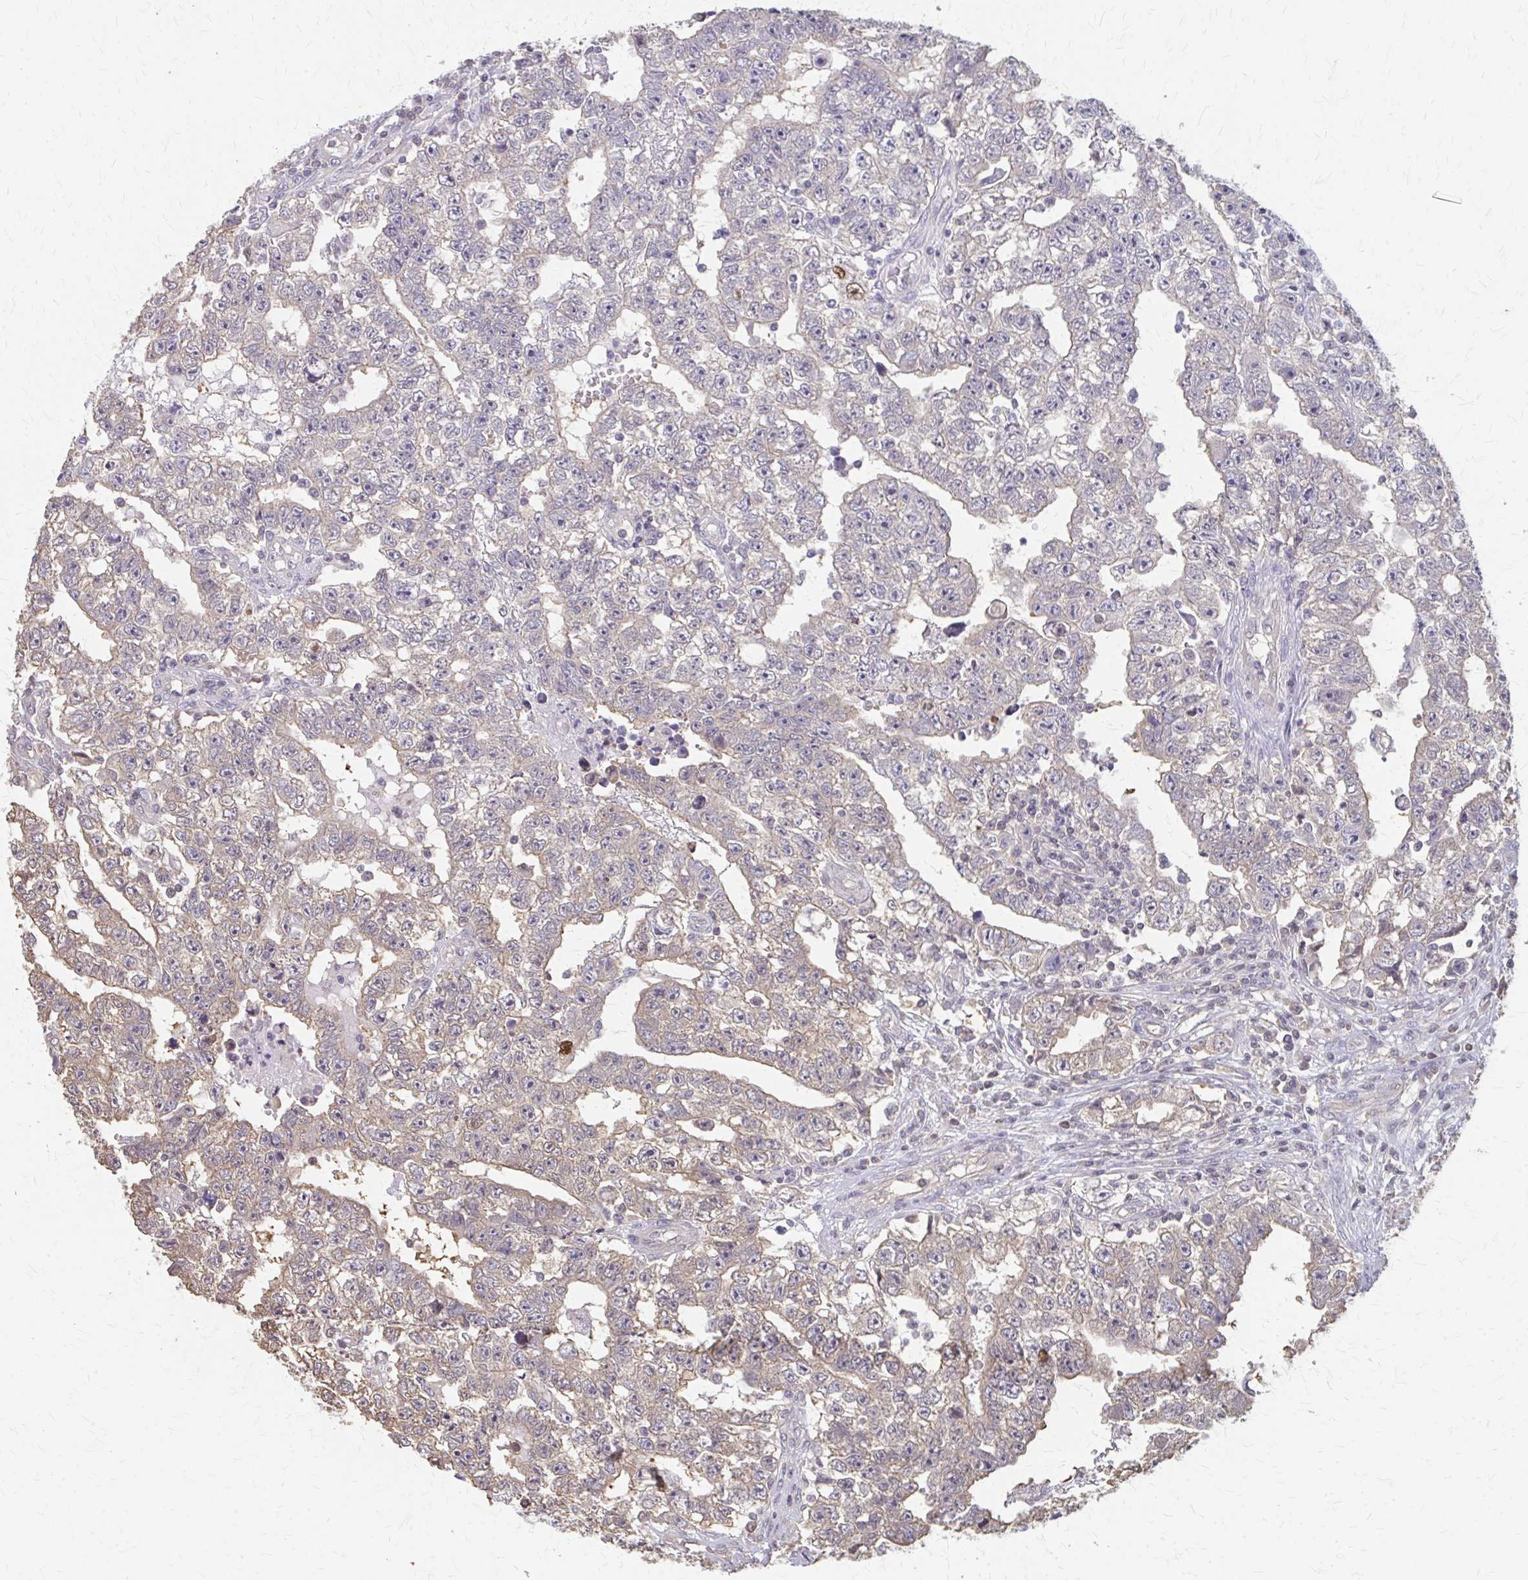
{"staining": {"intensity": "weak", "quantity": "<25%", "location": "cytoplasmic/membranous"}, "tissue": "testis cancer", "cell_type": "Tumor cells", "image_type": "cancer", "snomed": [{"axis": "morphology", "description": "Carcinoma, Embryonal, NOS"}, {"axis": "topography", "description": "Testis"}], "caption": "This micrograph is of testis embryonal carcinoma stained with IHC to label a protein in brown with the nuclei are counter-stained blue. There is no expression in tumor cells.", "gene": "RABGAP1L", "patient": {"sex": "male", "age": 25}}